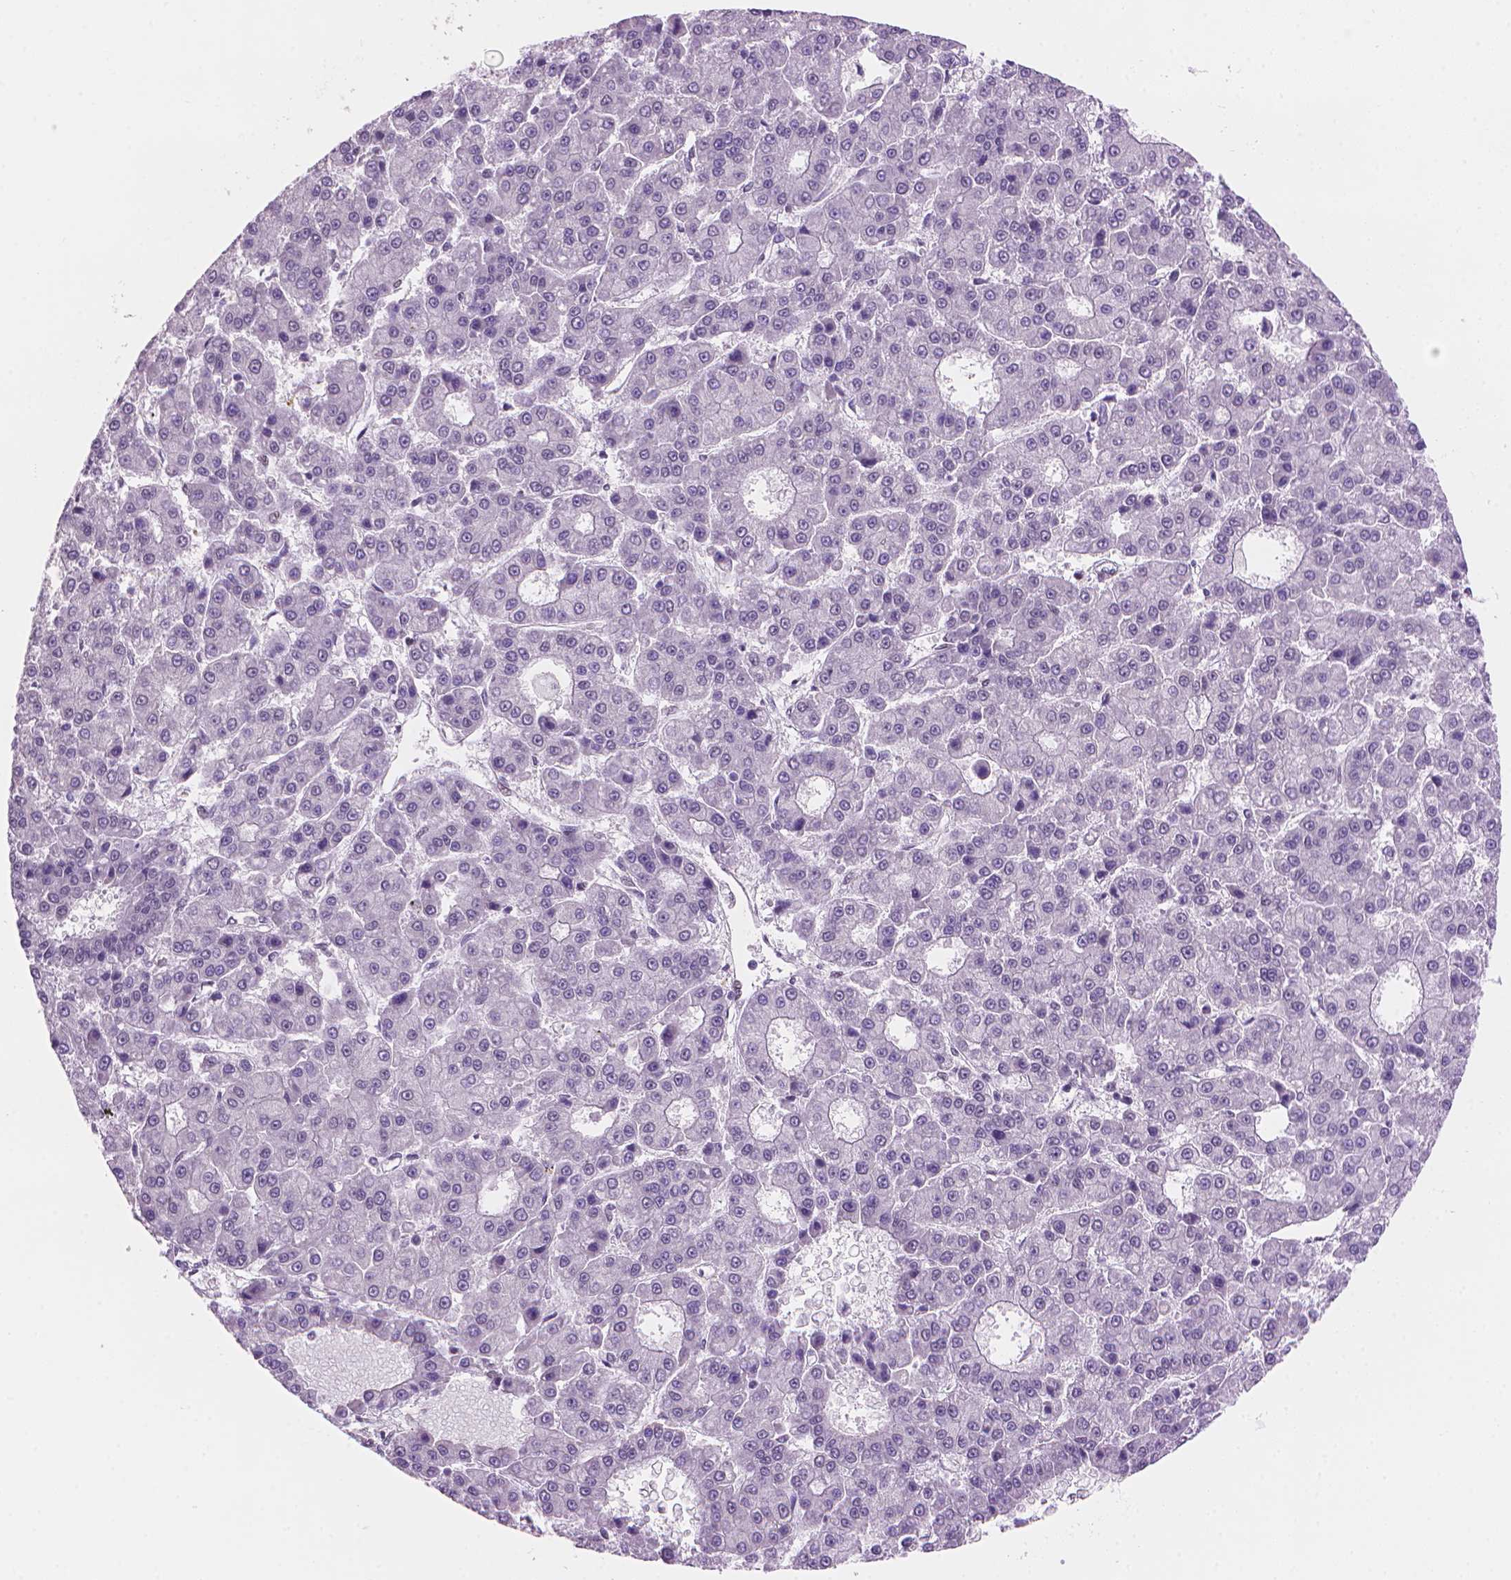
{"staining": {"intensity": "negative", "quantity": "none", "location": "none"}, "tissue": "liver cancer", "cell_type": "Tumor cells", "image_type": "cancer", "snomed": [{"axis": "morphology", "description": "Carcinoma, Hepatocellular, NOS"}, {"axis": "topography", "description": "Liver"}], "caption": "Micrograph shows no significant protein staining in tumor cells of liver cancer (hepatocellular carcinoma).", "gene": "UBN1", "patient": {"sex": "male", "age": 70}}